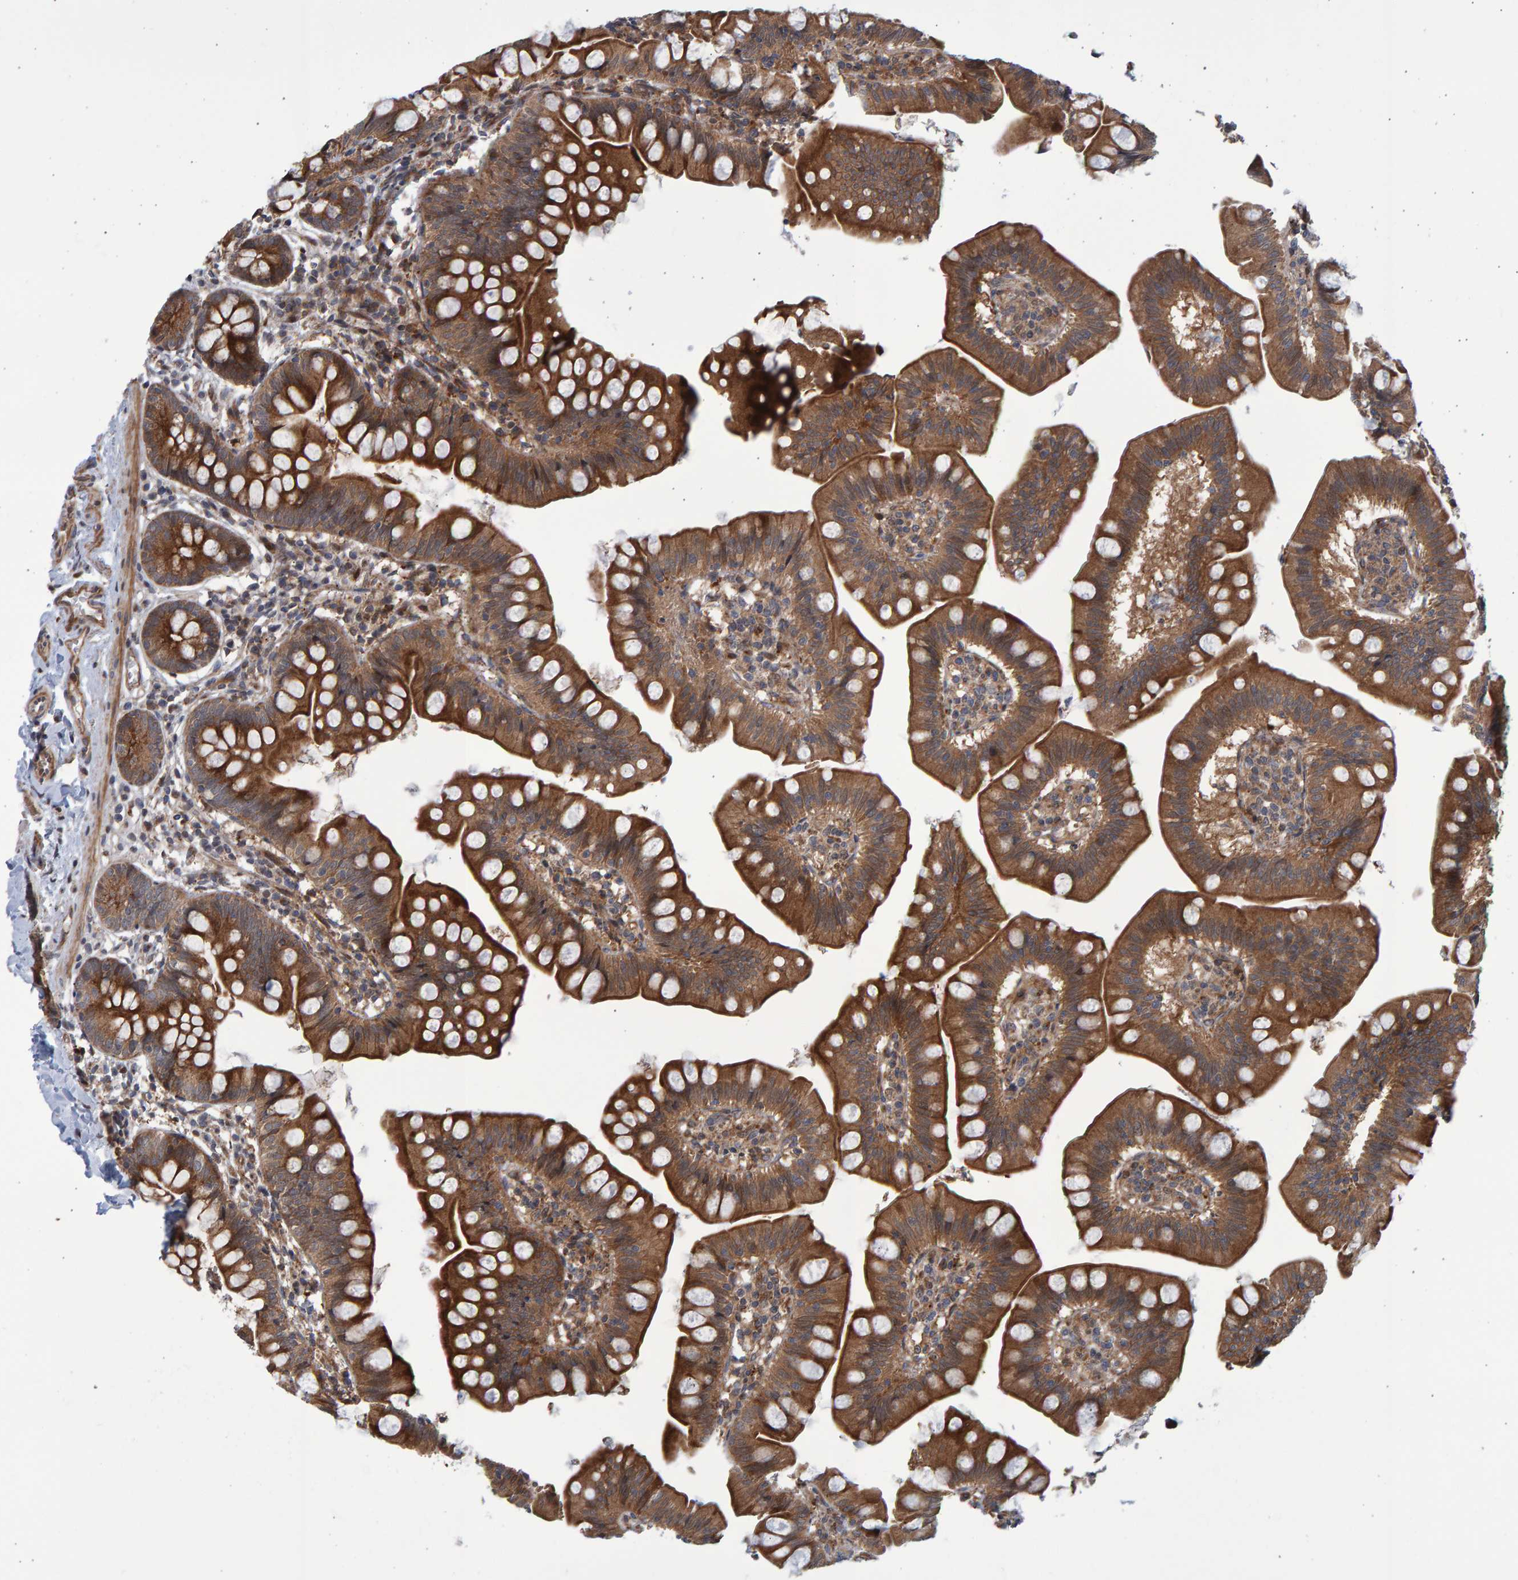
{"staining": {"intensity": "strong", "quantity": ">75%", "location": "cytoplasmic/membranous"}, "tissue": "small intestine", "cell_type": "Glandular cells", "image_type": "normal", "snomed": [{"axis": "morphology", "description": "Normal tissue, NOS"}, {"axis": "topography", "description": "Small intestine"}], "caption": "This image displays benign small intestine stained with IHC to label a protein in brown. The cytoplasmic/membranous of glandular cells show strong positivity for the protein. Nuclei are counter-stained blue.", "gene": "LRBA", "patient": {"sex": "male", "age": 7}}